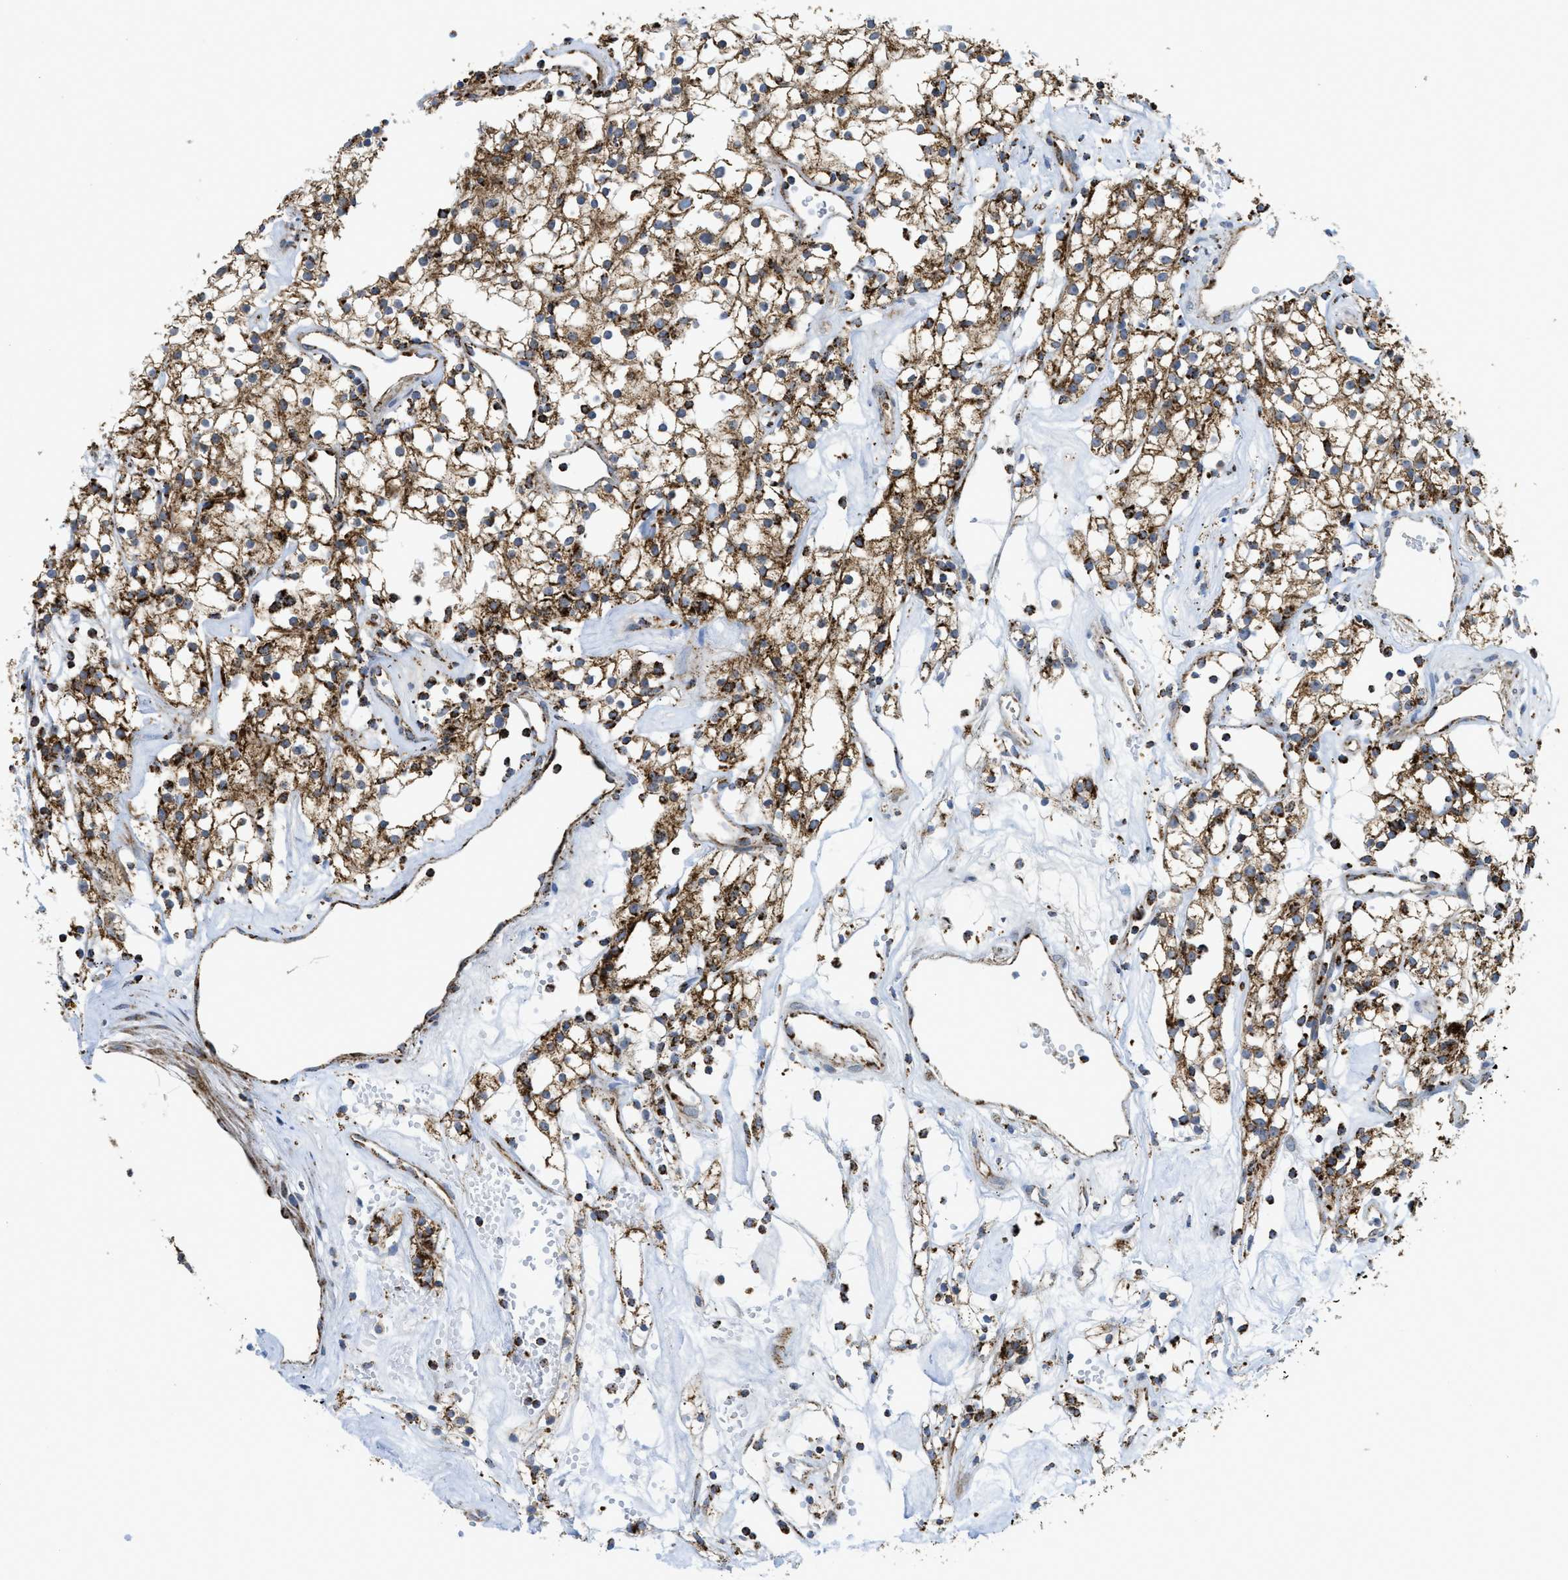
{"staining": {"intensity": "strong", "quantity": ">75%", "location": "cytoplasmic/membranous"}, "tissue": "renal cancer", "cell_type": "Tumor cells", "image_type": "cancer", "snomed": [{"axis": "morphology", "description": "Adenocarcinoma, NOS"}, {"axis": "topography", "description": "Kidney"}], "caption": "Protein analysis of adenocarcinoma (renal) tissue shows strong cytoplasmic/membranous expression in about >75% of tumor cells.", "gene": "SQOR", "patient": {"sex": "male", "age": 59}}